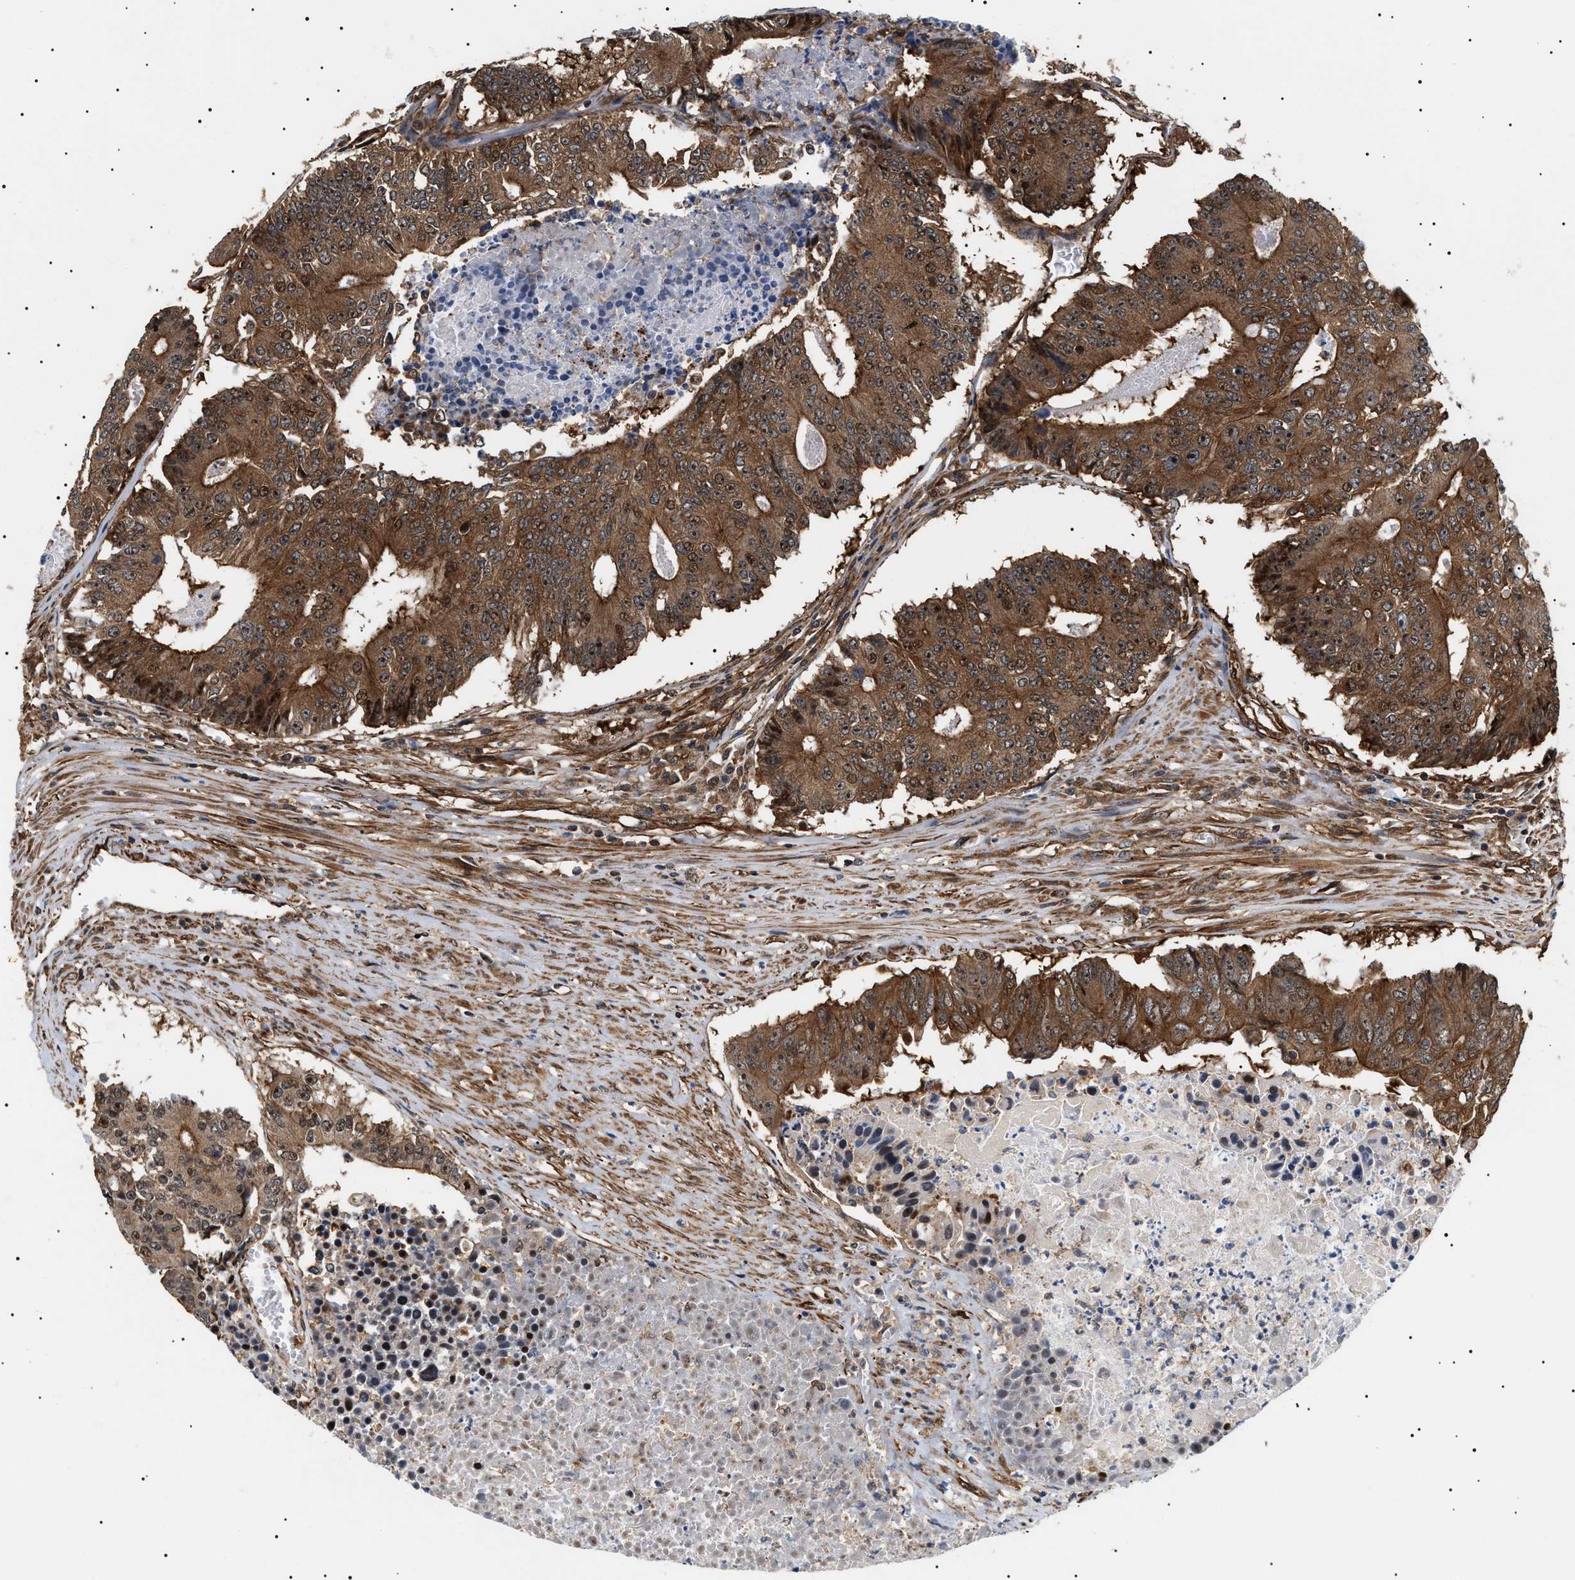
{"staining": {"intensity": "moderate", "quantity": ">75%", "location": "cytoplasmic/membranous,nuclear"}, "tissue": "colorectal cancer", "cell_type": "Tumor cells", "image_type": "cancer", "snomed": [{"axis": "morphology", "description": "Adenocarcinoma, NOS"}, {"axis": "topography", "description": "Colon"}], "caption": "IHC image of human colorectal adenocarcinoma stained for a protein (brown), which exhibits medium levels of moderate cytoplasmic/membranous and nuclear expression in approximately >75% of tumor cells.", "gene": "SH3GLB2", "patient": {"sex": "male", "age": 87}}